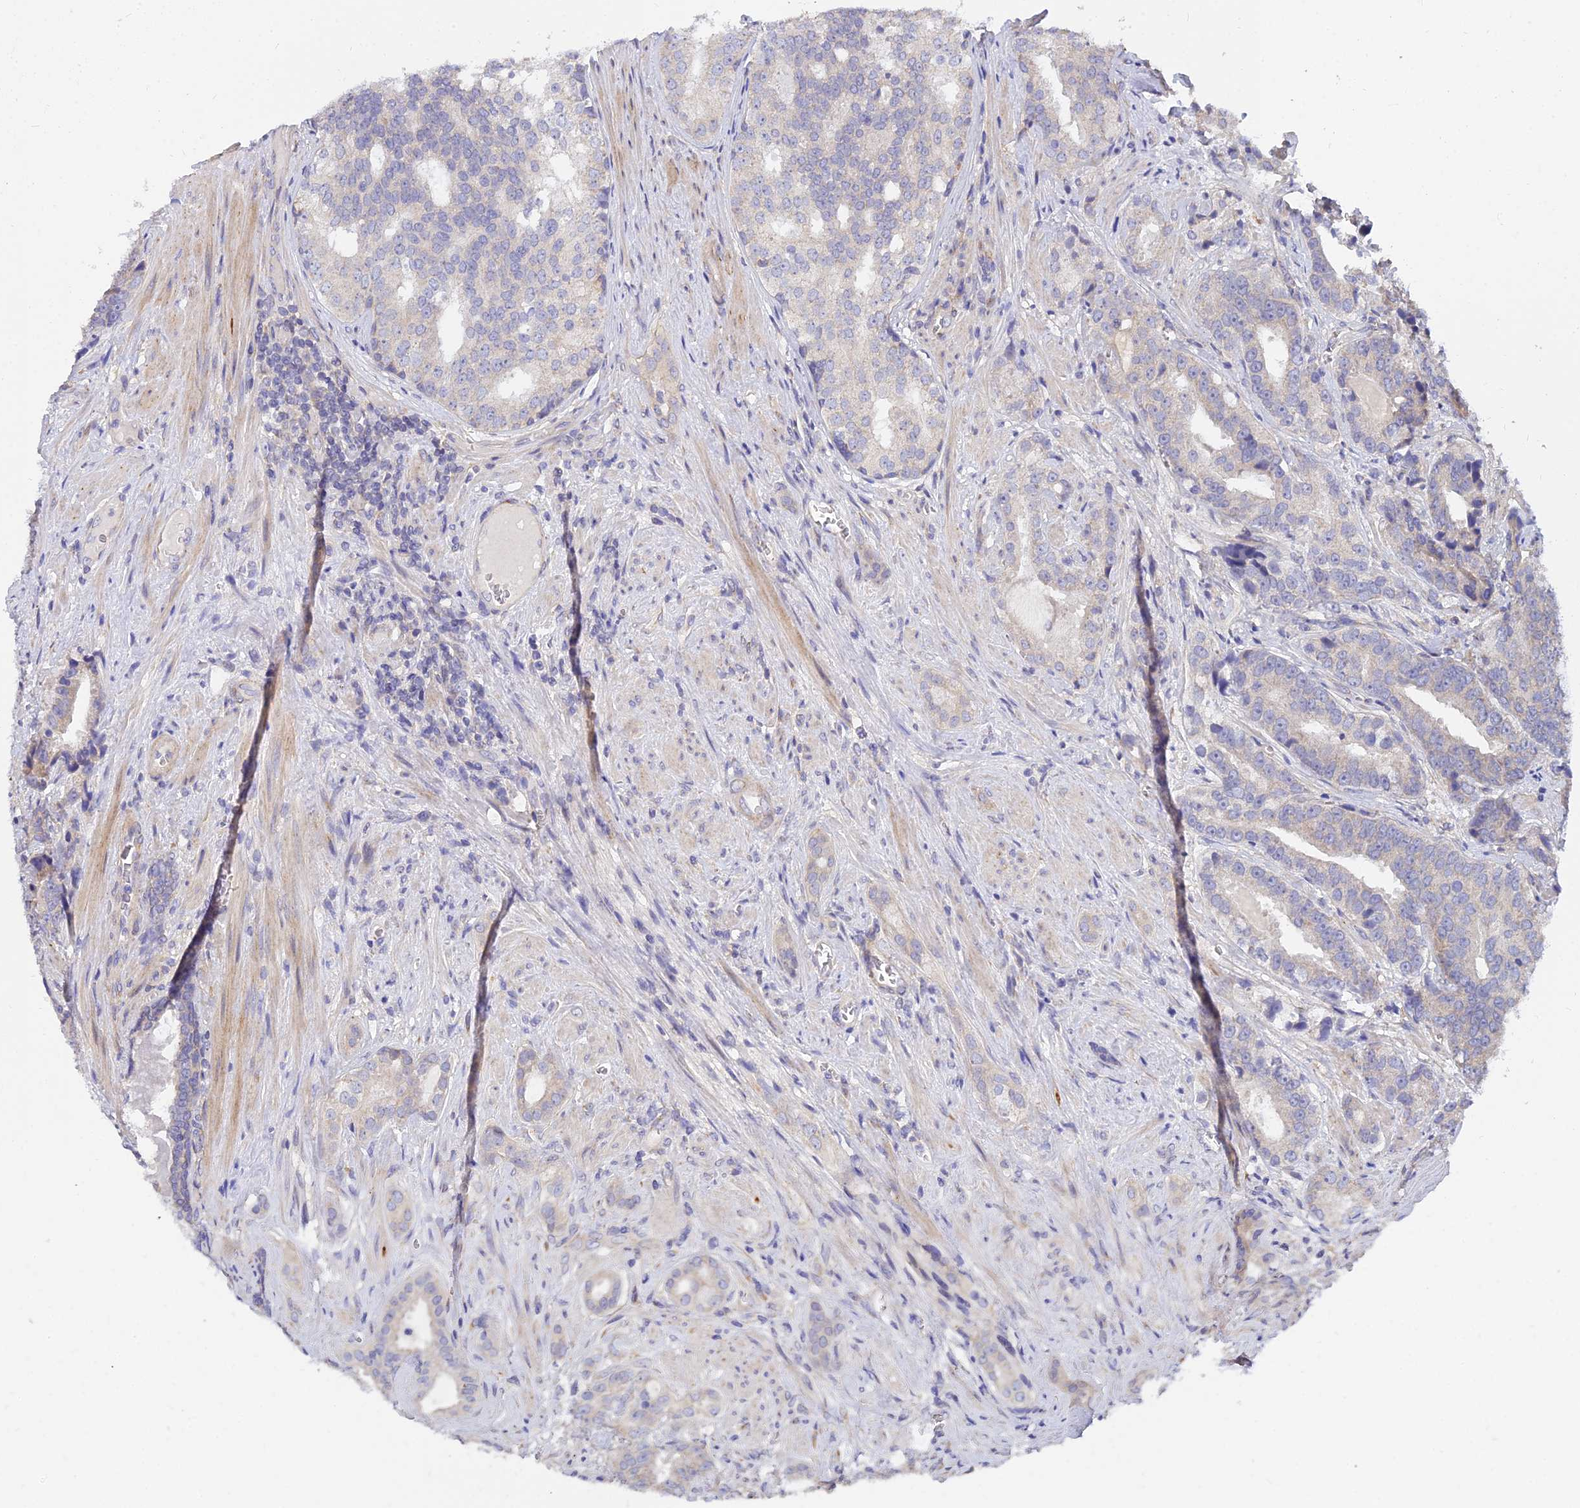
{"staining": {"intensity": "negative", "quantity": "none", "location": "none"}, "tissue": "prostate cancer", "cell_type": "Tumor cells", "image_type": "cancer", "snomed": [{"axis": "morphology", "description": "Adenocarcinoma, High grade"}, {"axis": "topography", "description": "Prostate"}], "caption": "Prostate cancer stained for a protein using IHC reveals no positivity tumor cells.", "gene": "ARL8B", "patient": {"sex": "male", "age": 55}}